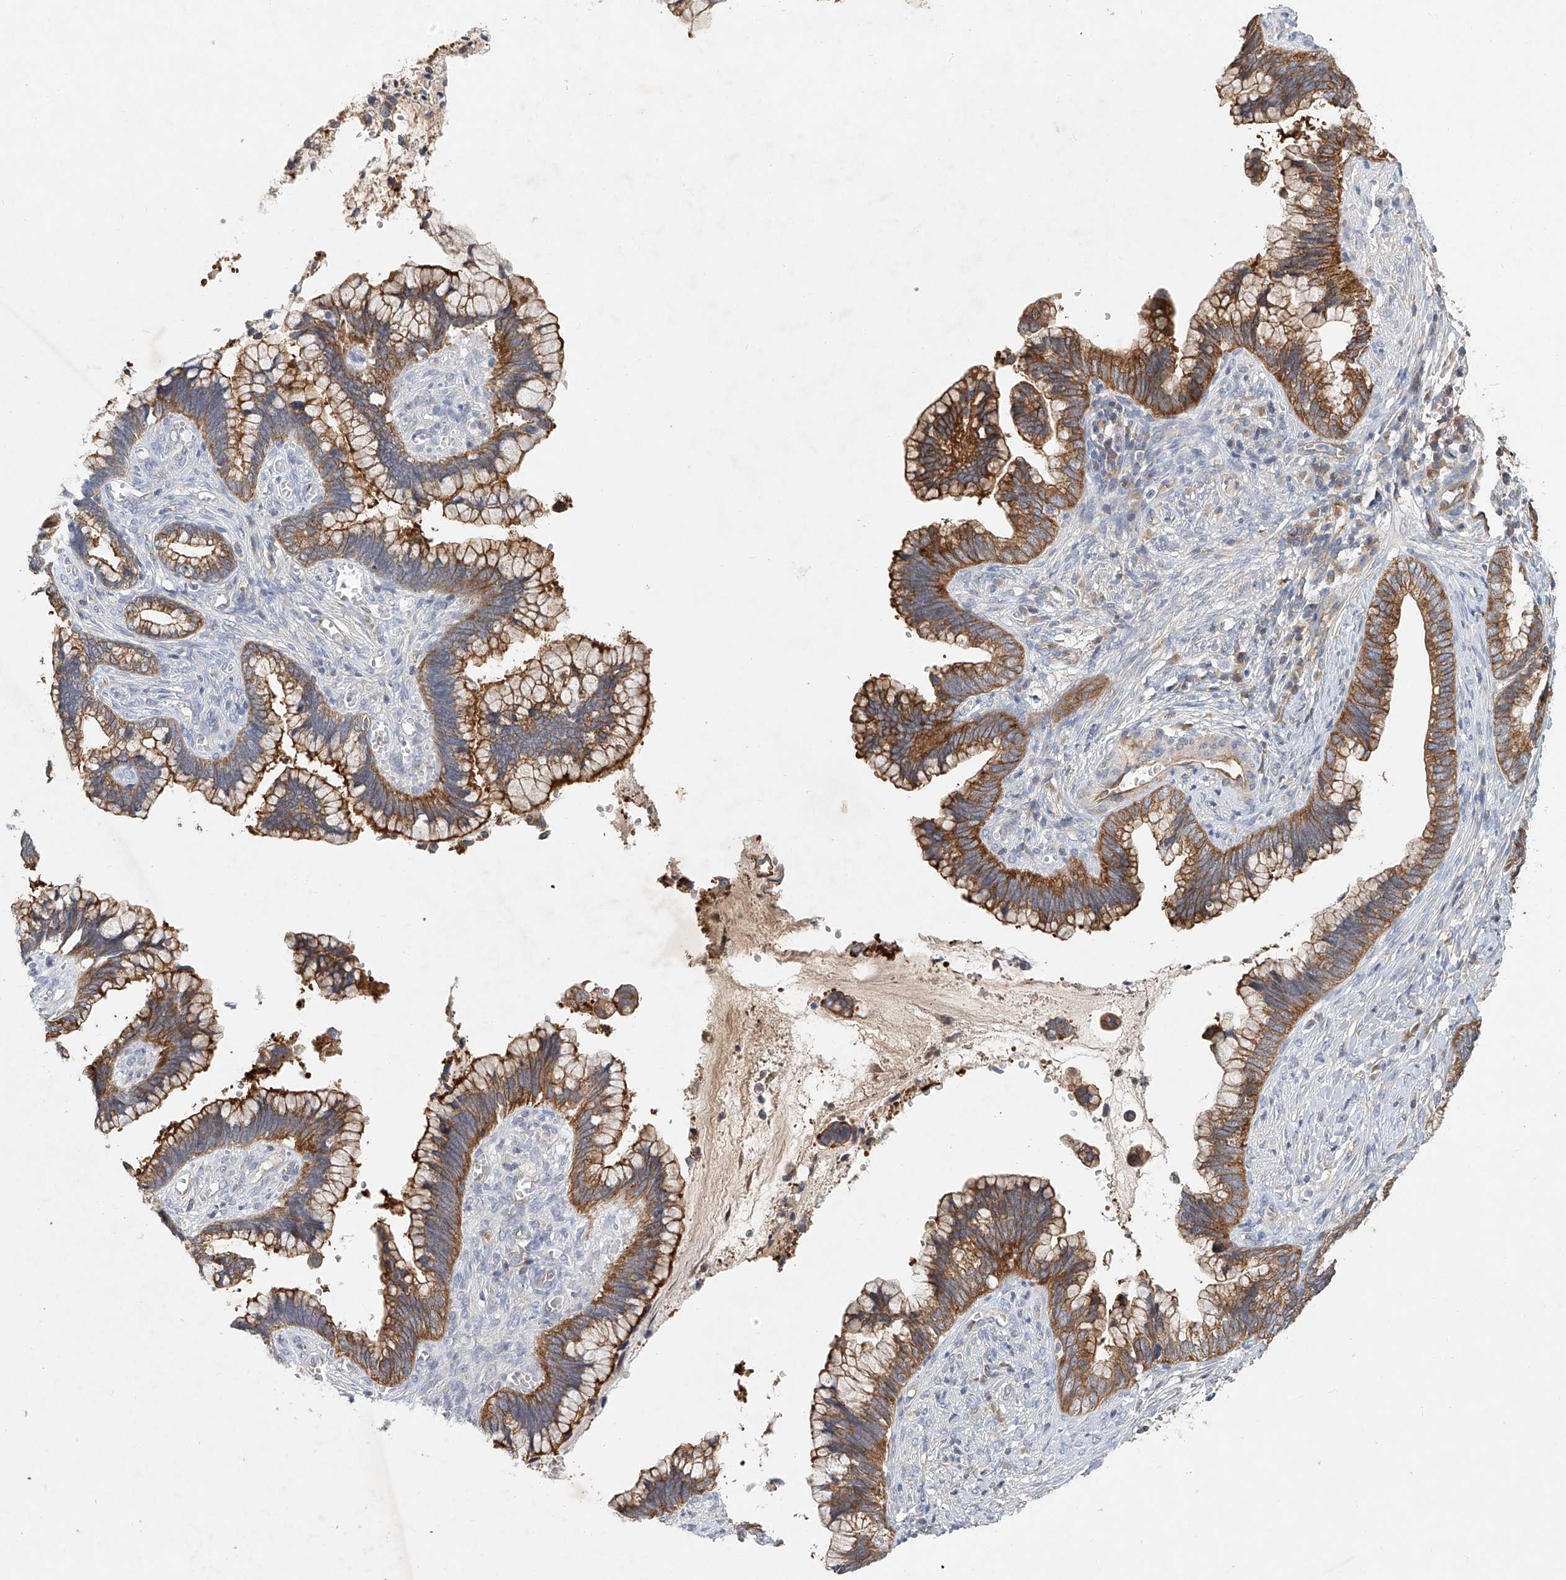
{"staining": {"intensity": "strong", "quantity": ">75%", "location": "cytoplasmic/membranous"}, "tissue": "cervical cancer", "cell_type": "Tumor cells", "image_type": "cancer", "snomed": [{"axis": "morphology", "description": "Adenocarcinoma, NOS"}, {"axis": "topography", "description": "Cervix"}], "caption": "Protein expression by immunohistochemistry (IHC) demonstrates strong cytoplasmic/membranous staining in approximately >75% of tumor cells in cervical cancer. The staining is performed using DAB brown chromogen to label protein expression. The nuclei are counter-stained blue using hematoxylin.", "gene": "CARMIL1", "patient": {"sex": "female", "age": 44}}